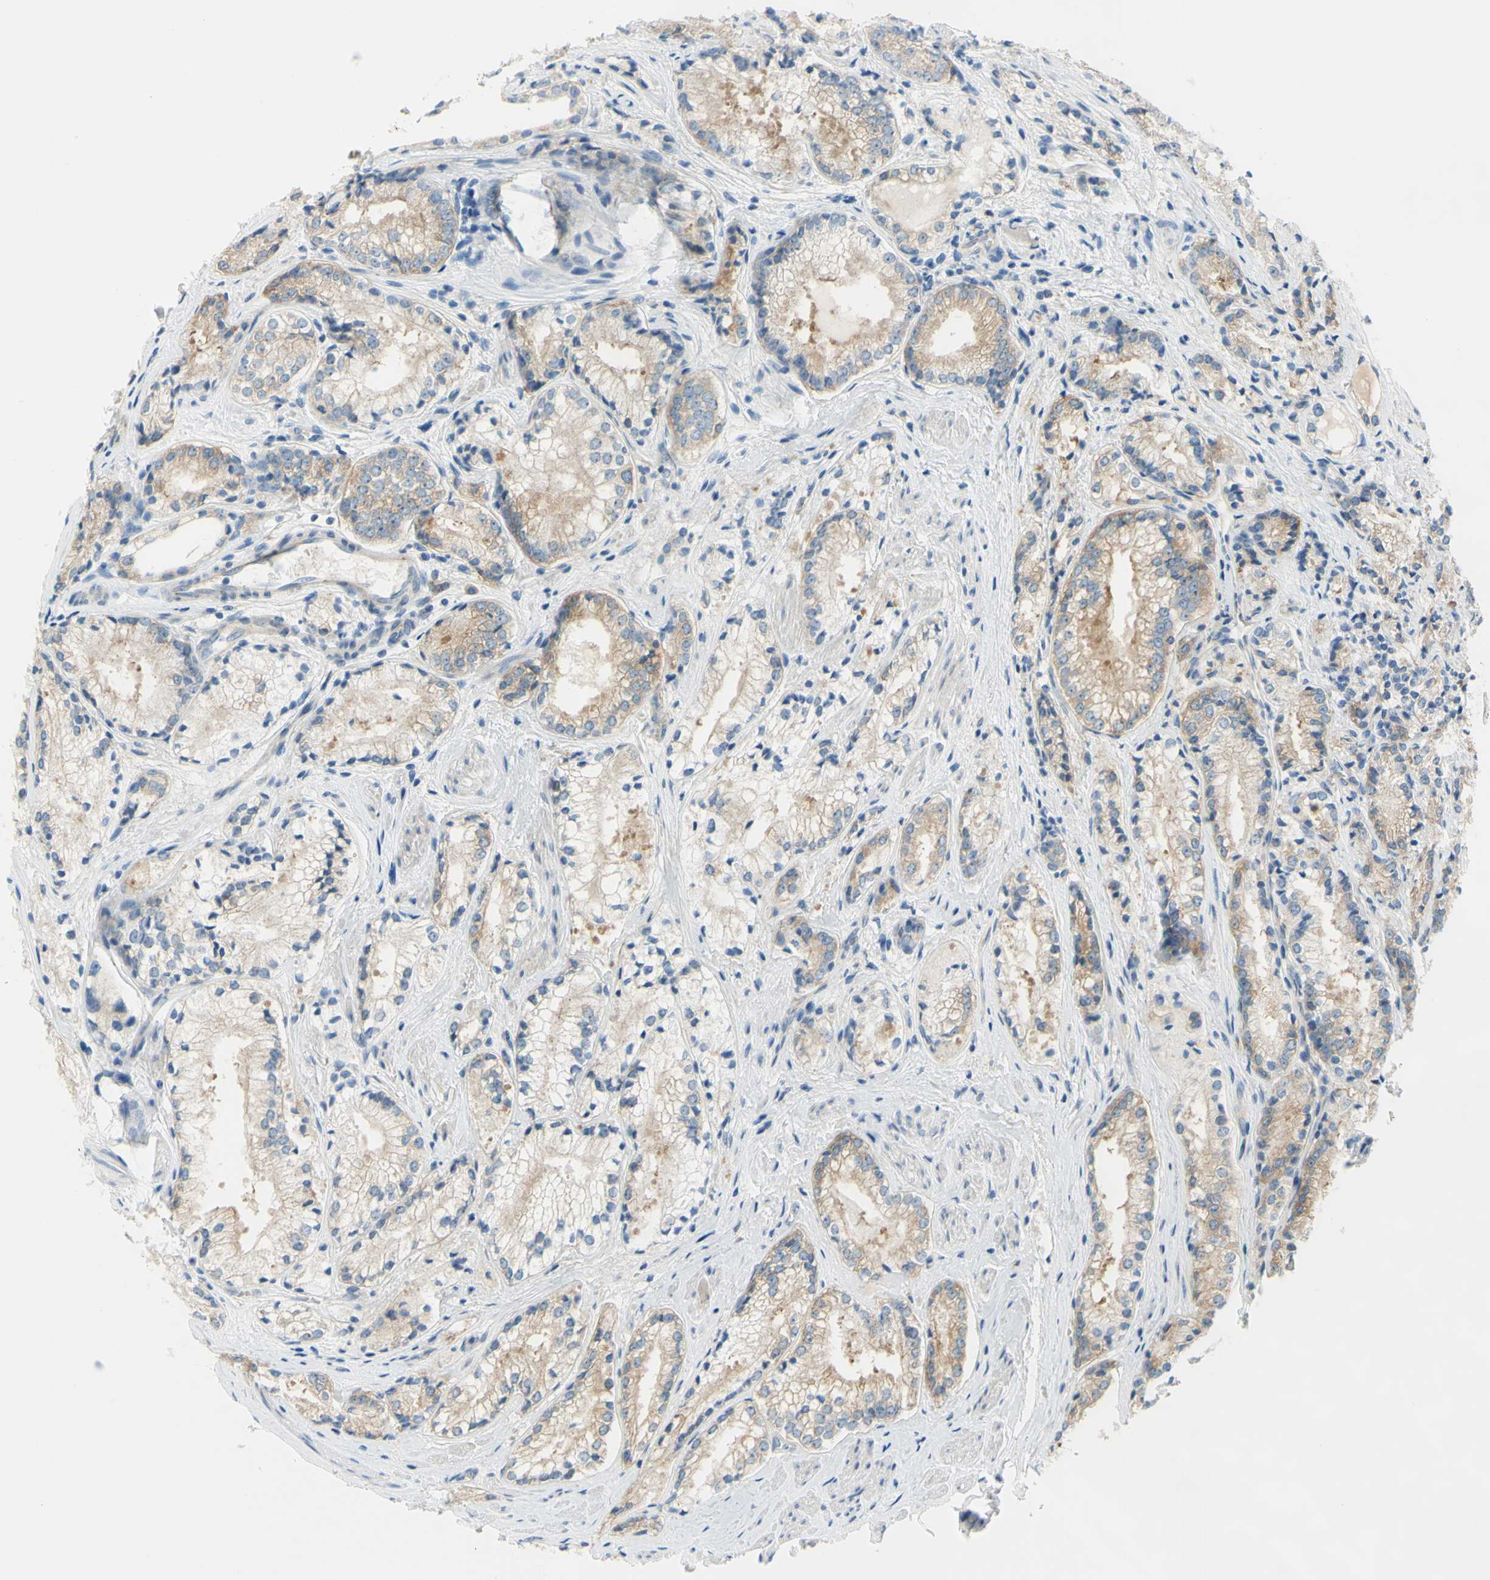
{"staining": {"intensity": "moderate", "quantity": ">75%", "location": "cytoplasmic/membranous"}, "tissue": "prostate cancer", "cell_type": "Tumor cells", "image_type": "cancer", "snomed": [{"axis": "morphology", "description": "Adenocarcinoma, Low grade"}, {"axis": "topography", "description": "Prostate"}], "caption": "Human prostate adenocarcinoma (low-grade) stained with a brown dye displays moderate cytoplasmic/membranous positive staining in about >75% of tumor cells.", "gene": "FRMD4B", "patient": {"sex": "male", "age": 60}}